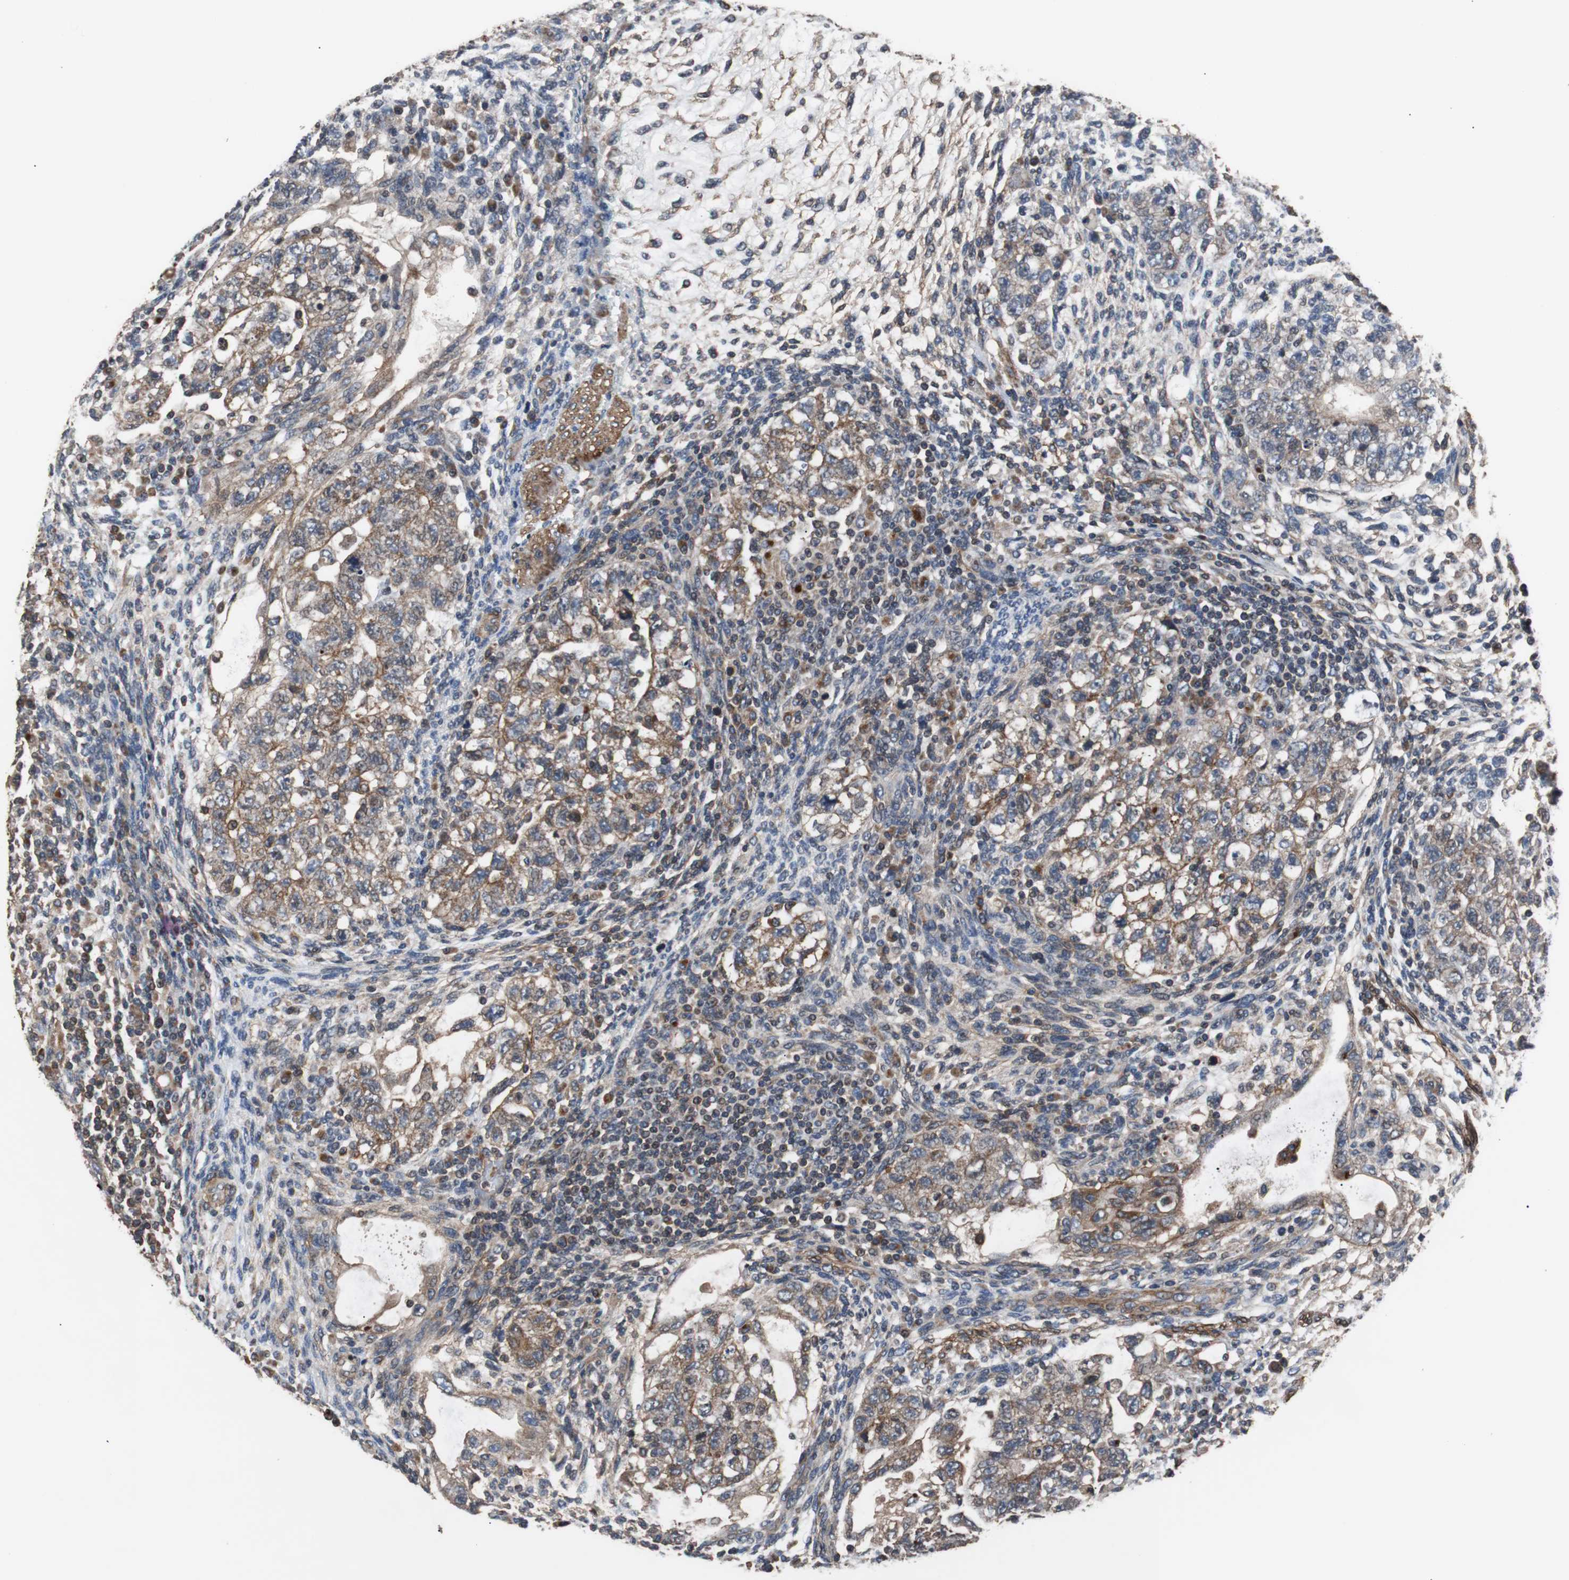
{"staining": {"intensity": "moderate", "quantity": ">75%", "location": "cytoplasmic/membranous"}, "tissue": "testis cancer", "cell_type": "Tumor cells", "image_type": "cancer", "snomed": [{"axis": "morphology", "description": "Normal tissue, NOS"}, {"axis": "morphology", "description": "Carcinoma, Embryonal, NOS"}, {"axis": "topography", "description": "Testis"}], "caption": "DAB immunohistochemical staining of human testis embryonal carcinoma reveals moderate cytoplasmic/membranous protein positivity in approximately >75% of tumor cells.", "gene": "PITRM1", "patient": {"sex": "male", "age": 36}}